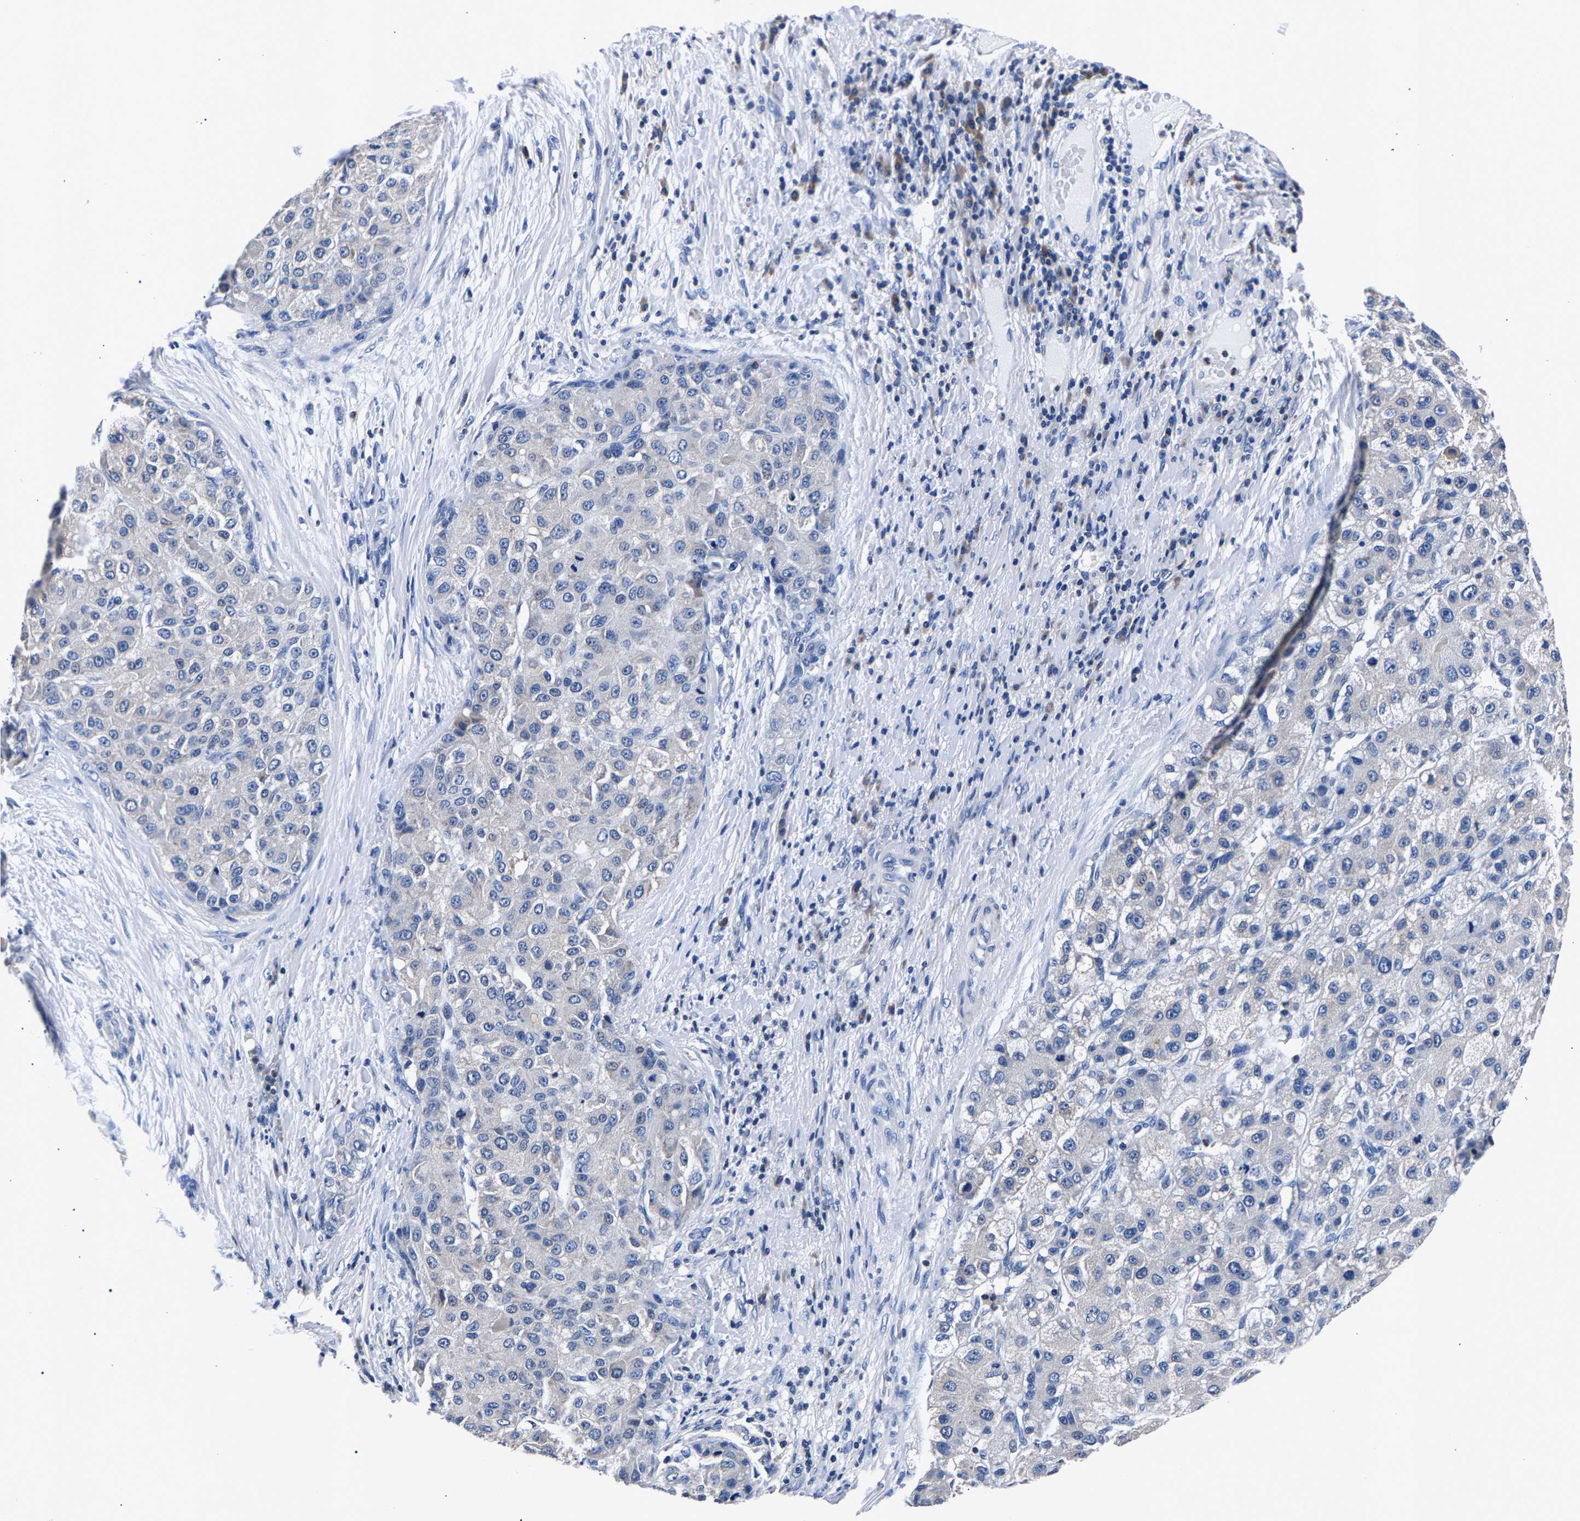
{"staining": {"intensity": "negative", "quantity": "none", "location": "none"}, "tissue": "liver cancer", "cell_type": "Tumor cells", "image_type": "cancer", "snomed": [{"axis": "morphology", "description": "Carcinoma, Hepatocellular, NOS"}, {"axis": "topography", "description": "Liver"}], "caption": "The IHC histopathology image has no significant staining in tumor cells of liver hepatocellular carcinoma tissue.", "gene": "PHF24", "patient": {"sex": "male", "age": 80}}